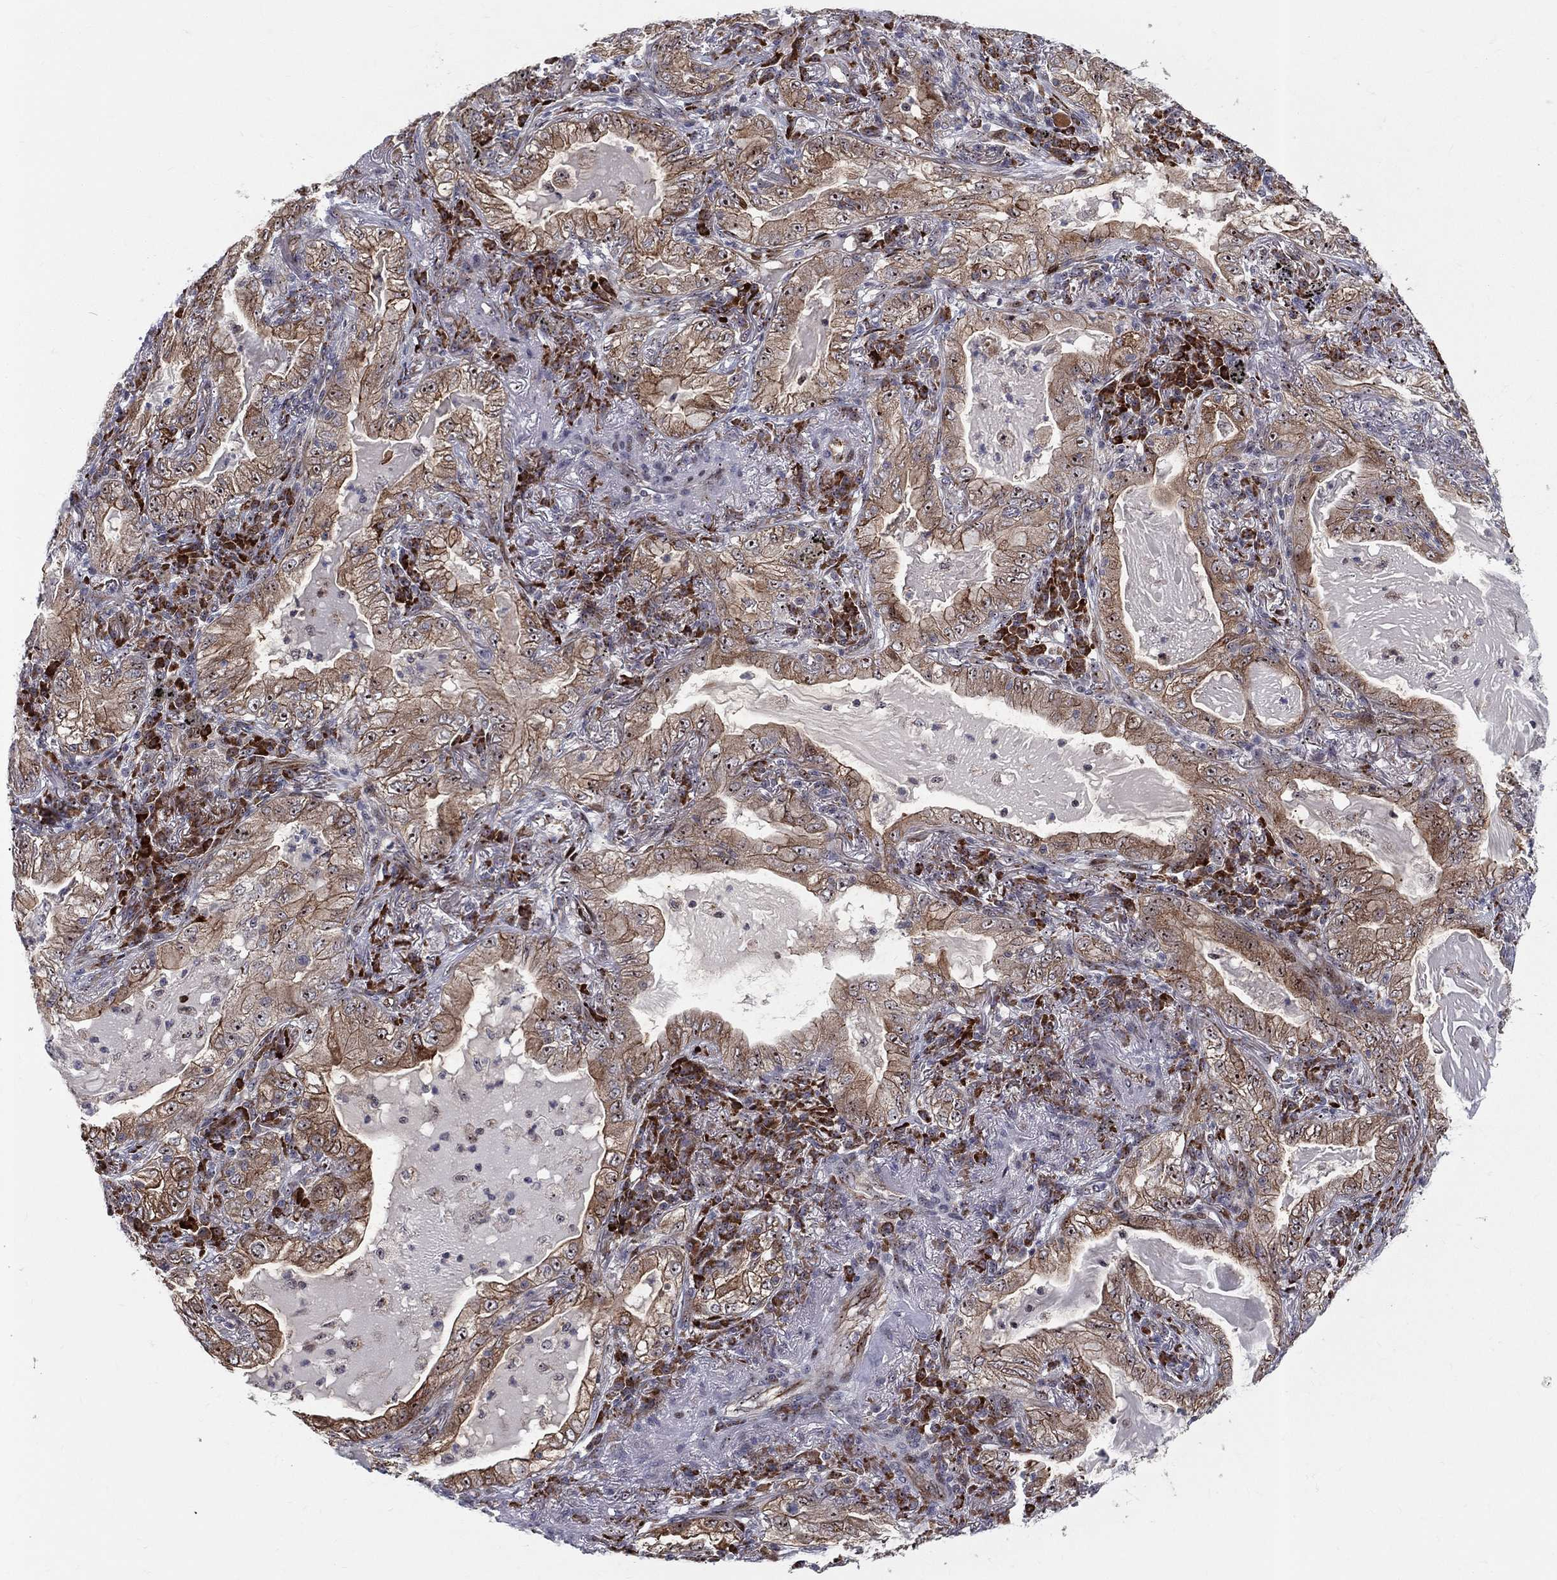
{"staining": {"intensity": "moderate", "quantity": "25%-75%", "location": "cytoplasmic/membranous"}, "tissue": "lung cancer", "cell_type": "Tumor cells", "image_type": "cancer", "snomed": [{"axis": "morphology", "description": "Adenocarcinoma, NOS"}, {"axis": "topography", "description": "Lung"}], "caption": "Human lung adenocarcinoma stained with a brown dye displays moderate cytoplasmic/membranous positive expression in approximately 25%-75% of tumor cells.", "gene": "VHL", "patient": {"sex": "female", "age": 73}}